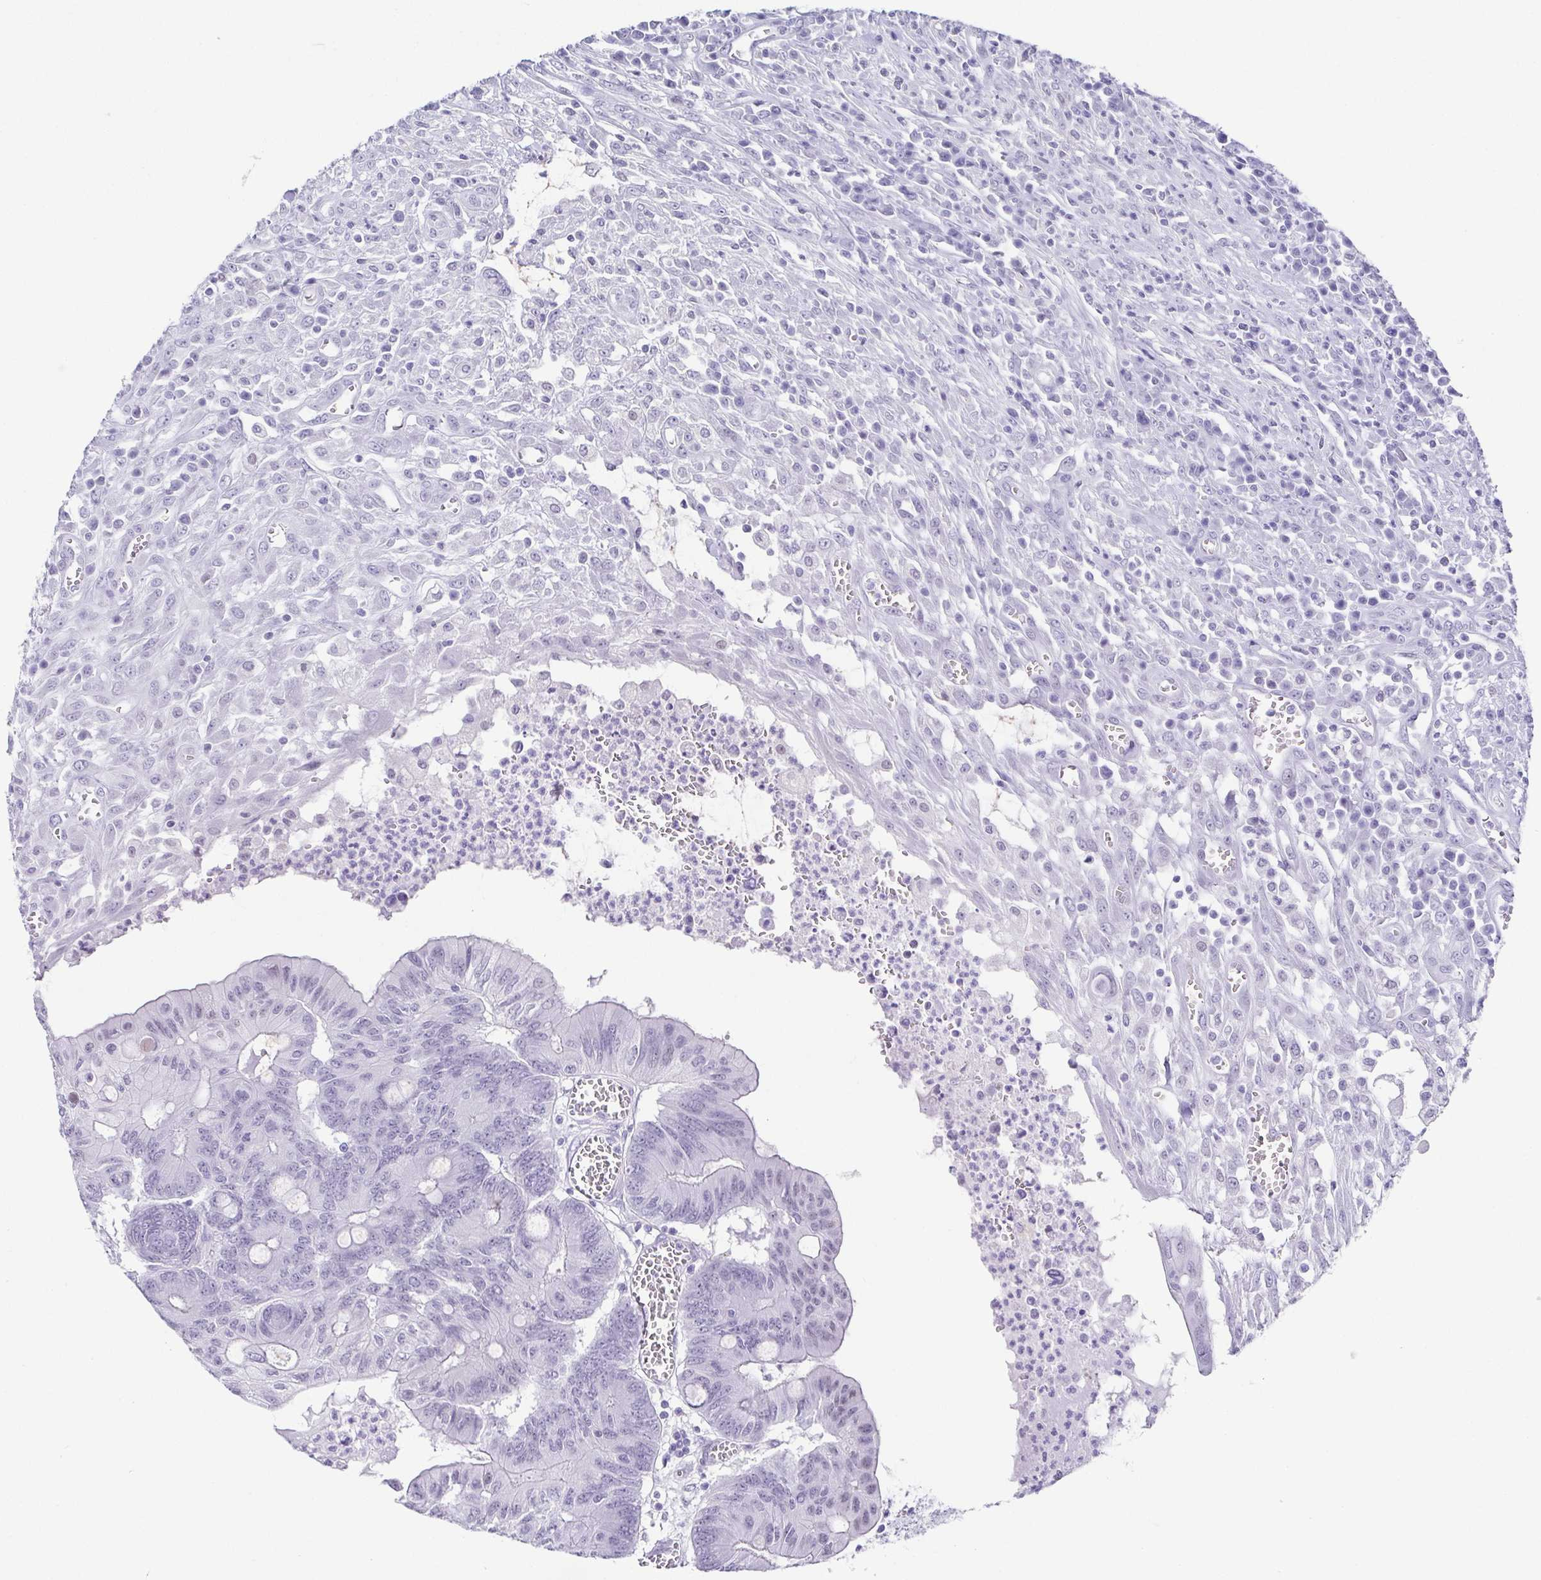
{"staining": {"intensity": "negative", "quantity": "none", "location": "none"}, "tissue": "colorectal cancer", "cell_type": "Tumor cells", "image_type": "cancer", "snomed": [{"axis": "morphology", "description": "Adenocarcinoma, NOS"}, {"axis": "topography", "description": "Colon"}], "caption": "Immunohistochemistry photomicrograph of neoplastic tissue: human adenocarcinoma (colorectal) stained with DAB (3,3'-diaminobenzidine) exhibits no significant protein positivity in tumor cells.", "gene": "ESX1", "patient": {"sex": "male", "age": 65}}